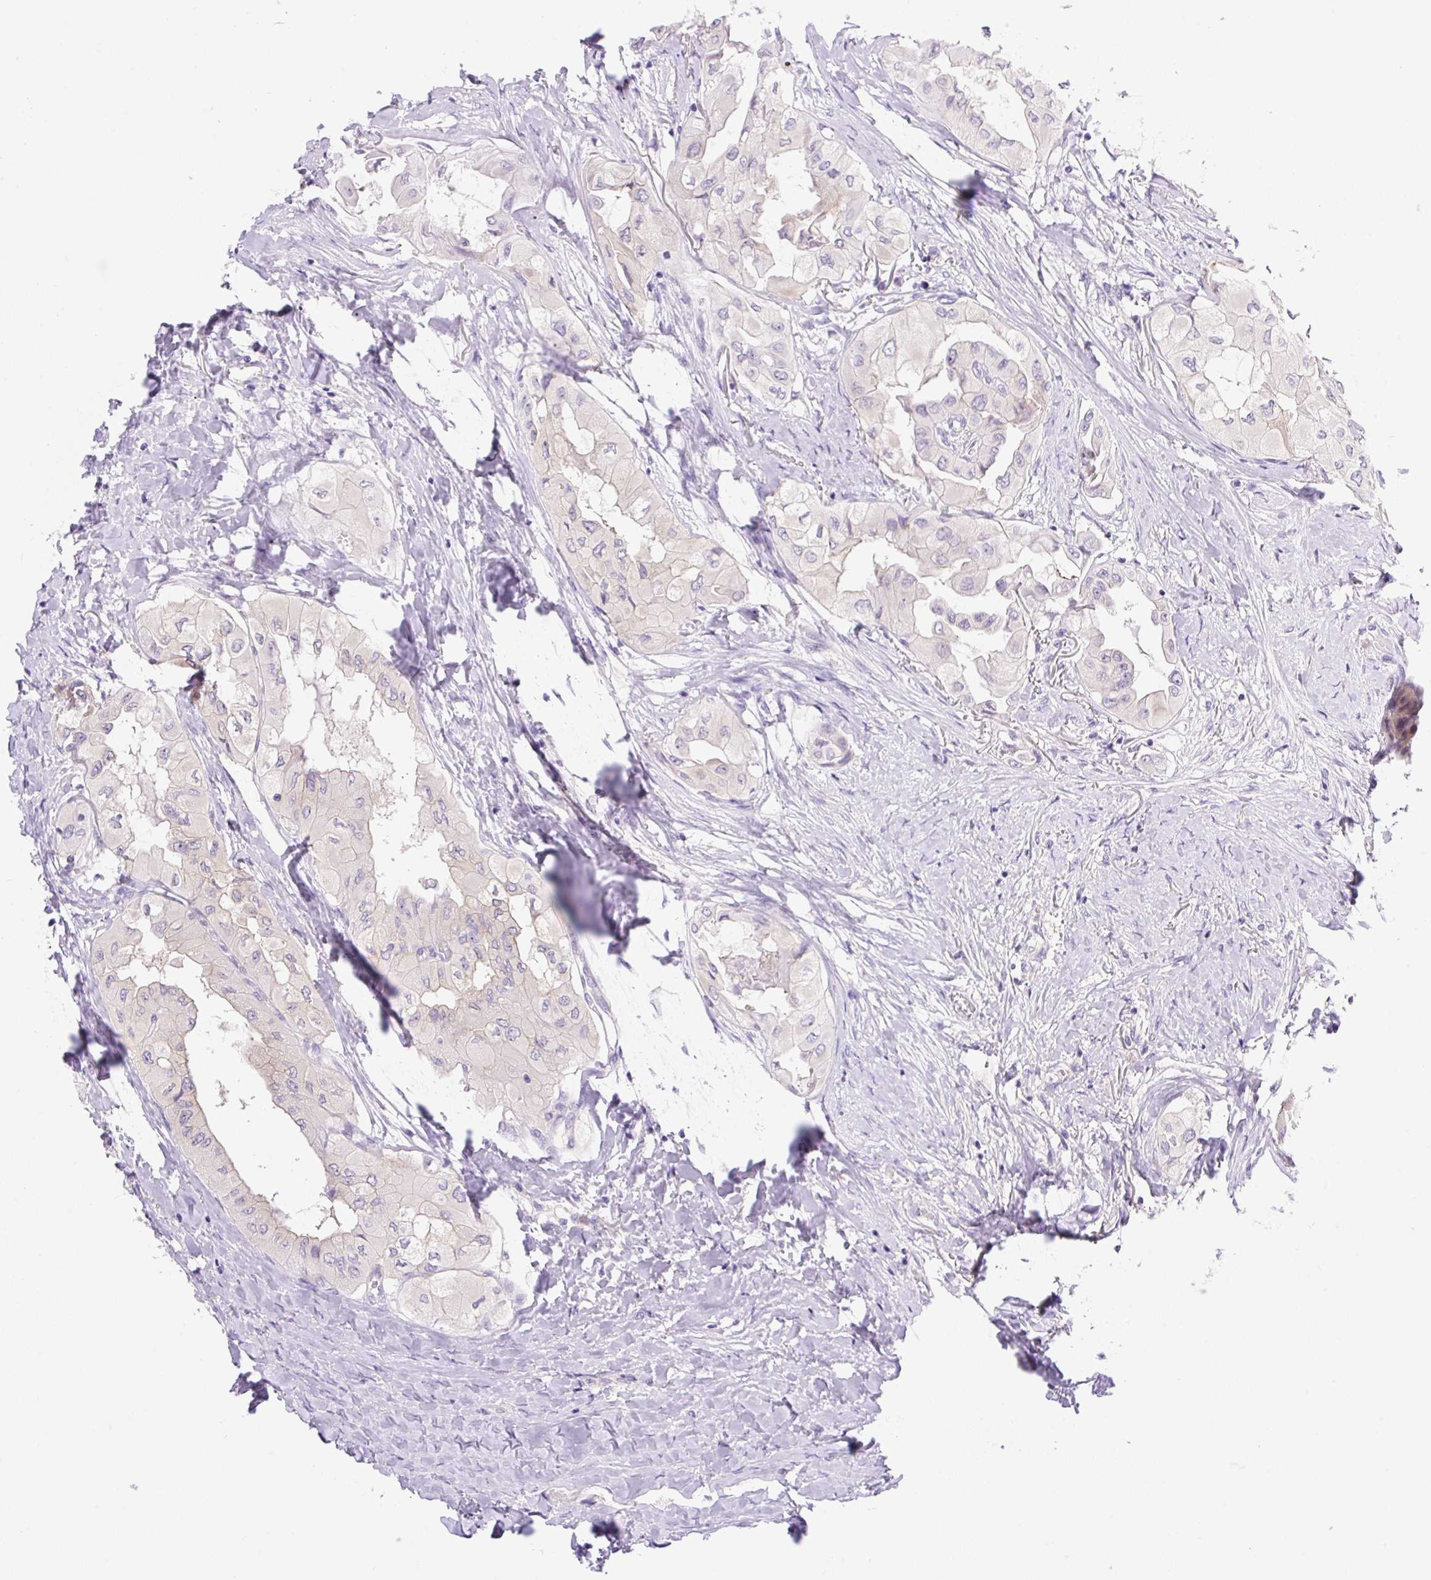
{"staining": {"intensity": "negative", "quantity": "none", "location": "none"}, "tissue": "thyroid cancer", "cell_type": "Tumor cells", "image_type": "cancer", "snomed": [{"axis": "morphology", "description": "Normal tissue, NOS"}, {"axis": "morphology", "description": "Papillary adenocarcinoma, NOS"}, {"axis": "topography", "description": "Thyroid gland"}], "caption": "IHC of human papillary adenocarcinoma (thyroid) exhibits no expression in tumor cells. (IHC, brightfield microscopy, high magnification).", "gene": "CAMK2B", "patient": {"sex": "female", "age": 59}}